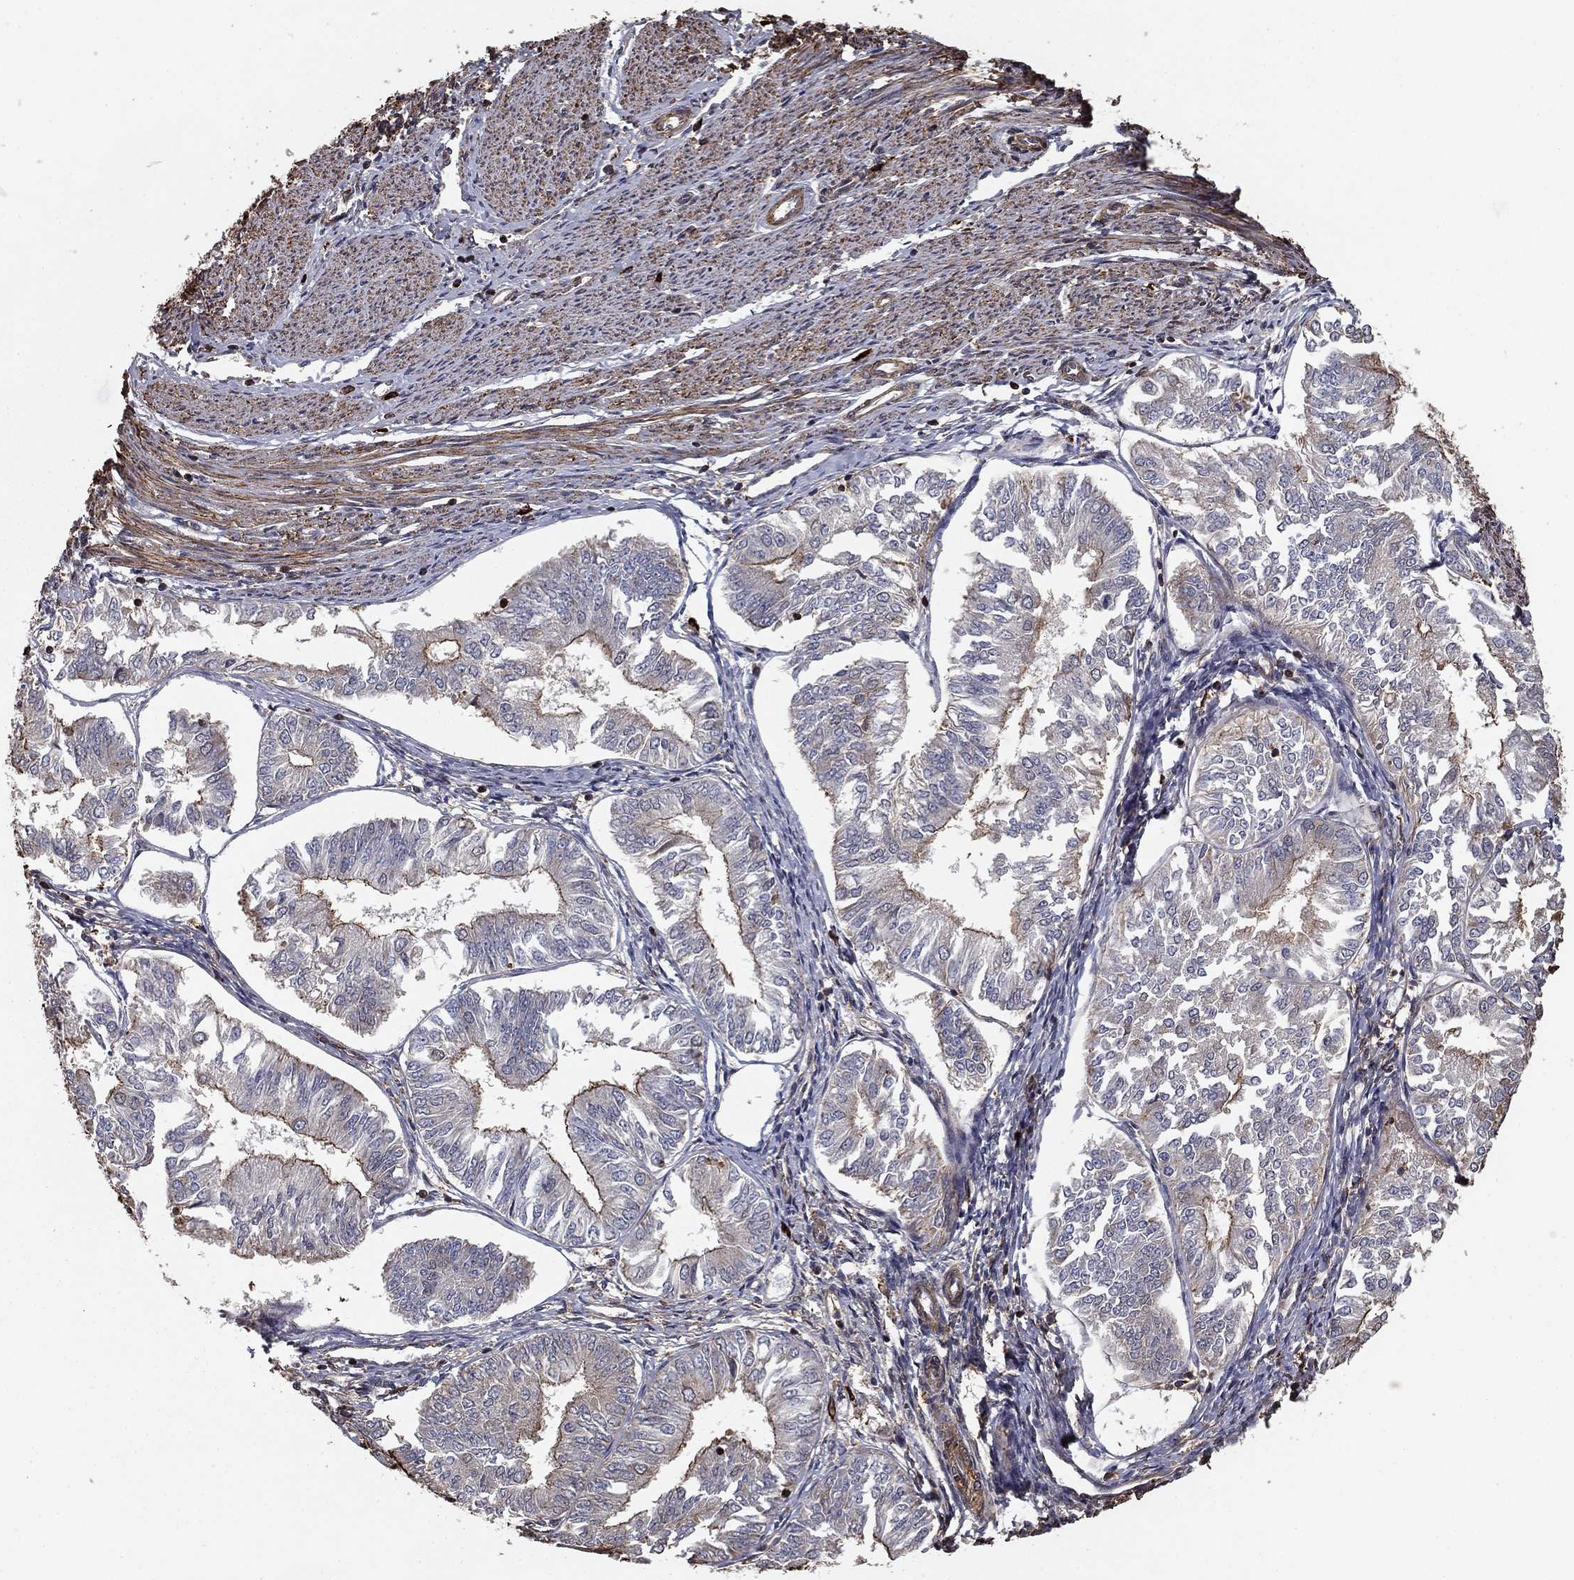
{"staining": {"intensity": "moderate", "quantity": "<25%", "location": "cytoplasmic/membranous"}, "tissue": "endometrial cancer", "cell_type": "Tumor cells", "image_type": "cancer", "snomed": [{"axis": "morphology", "description": "Adenocarcinoma, NOS"}, {"axis": "topography", "description": "Endometrium"}], "caption": "Endometrial cancer (adenocarcinoma) stained with a brown dye displays moderate cytoplasmic/membranous positive staining in approximately <25% of tumor cells.", "gene": "HABP4", "patient": {"sex": "female", "age": 58}}